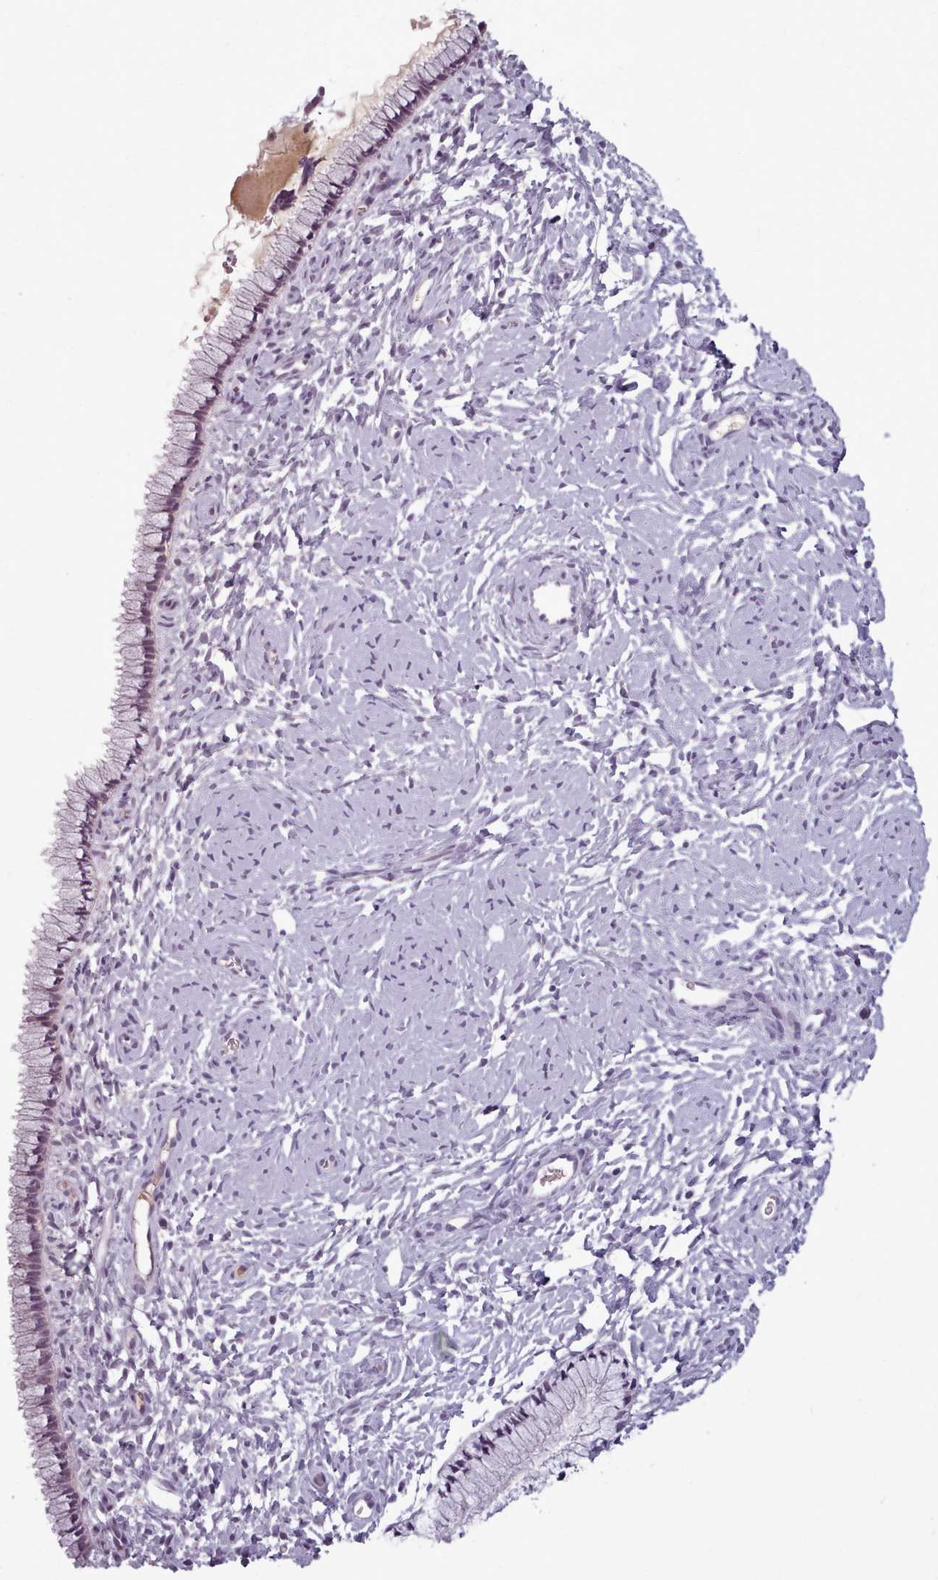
{"staining": {"intensity": "weak", "quantity": "25%-75%", "location": "cytoplasmic/membranous"}, "tissue": "cervix", "cell_type": "Glandular cells", "image_type": "normal", "snomed": [{"axis": "morphology", "description": "Normal tissue, NOS"}, {"axis": "topography", "description": "Cervix"}], "caption": "High-magnification brightfield microscopy of normal cervix stained with DAB (brown) and counterstained with hematoxylin (blue). glandular cells exhibit weak cytoplasmic/membranous staining is identified in about25%-75% of cells.", "gene": "PBX4", "patient": {"sex": "female", "age": 33}}